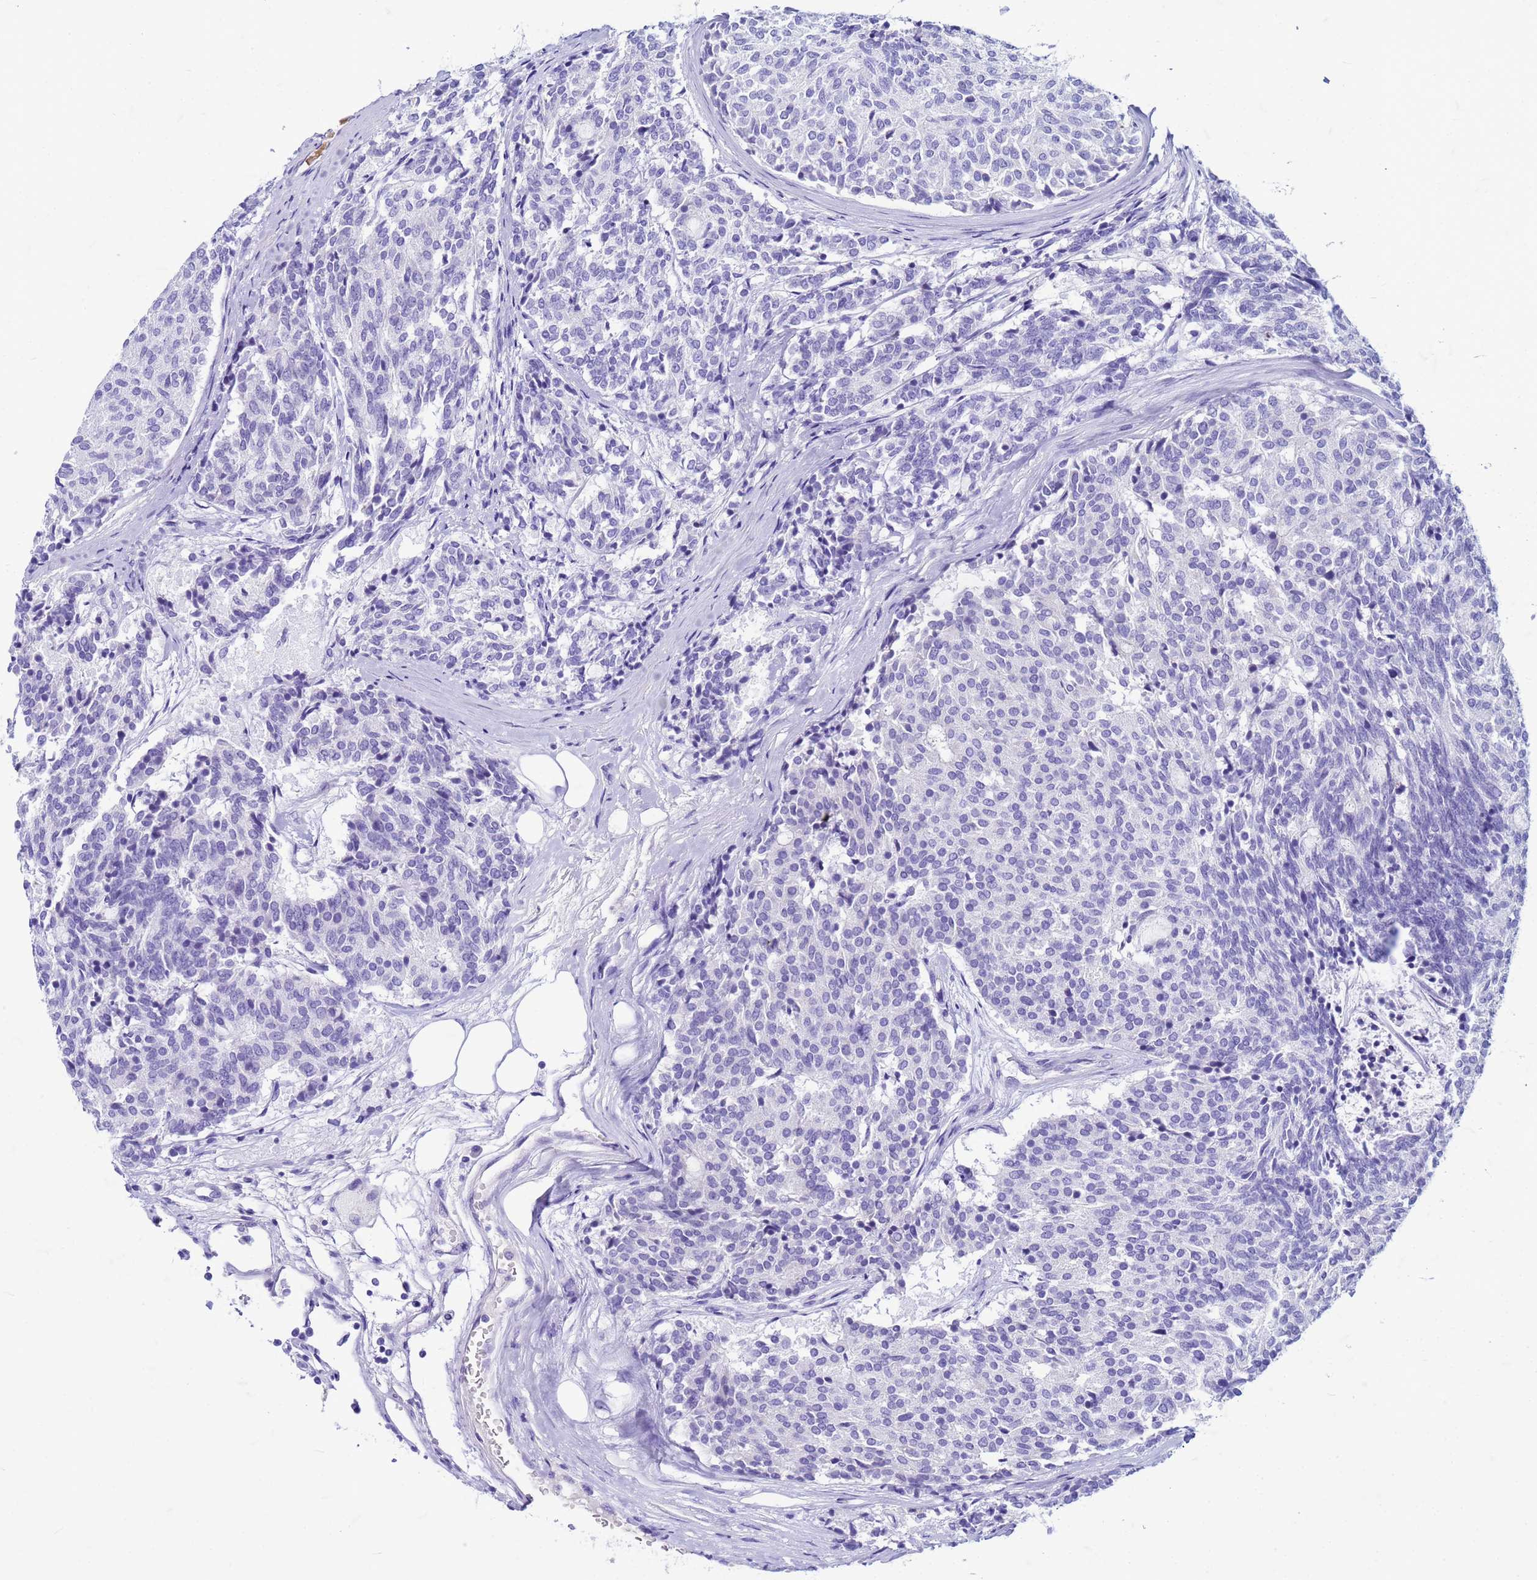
{"staining": {"intensity": "negative", "quantity": "none", "location": "none"}, "tissue": "carcinoid", "cell_type": "Tumor cells", "image_type": "cancer", "snomed": [{"axis": "morphology", "description": "Carcinoid, malignant, NOS"}, {"axis": "topography", "description": "Pancreas"}], "caption": "This image is of carcinoid (malignant) stained with IHC to label a protein in brown with the nuclei are counter-stained blue. There is no staining in tumor cells.", "gene": "CFAP100", "patient": {"sex": "female", "age": 54}}